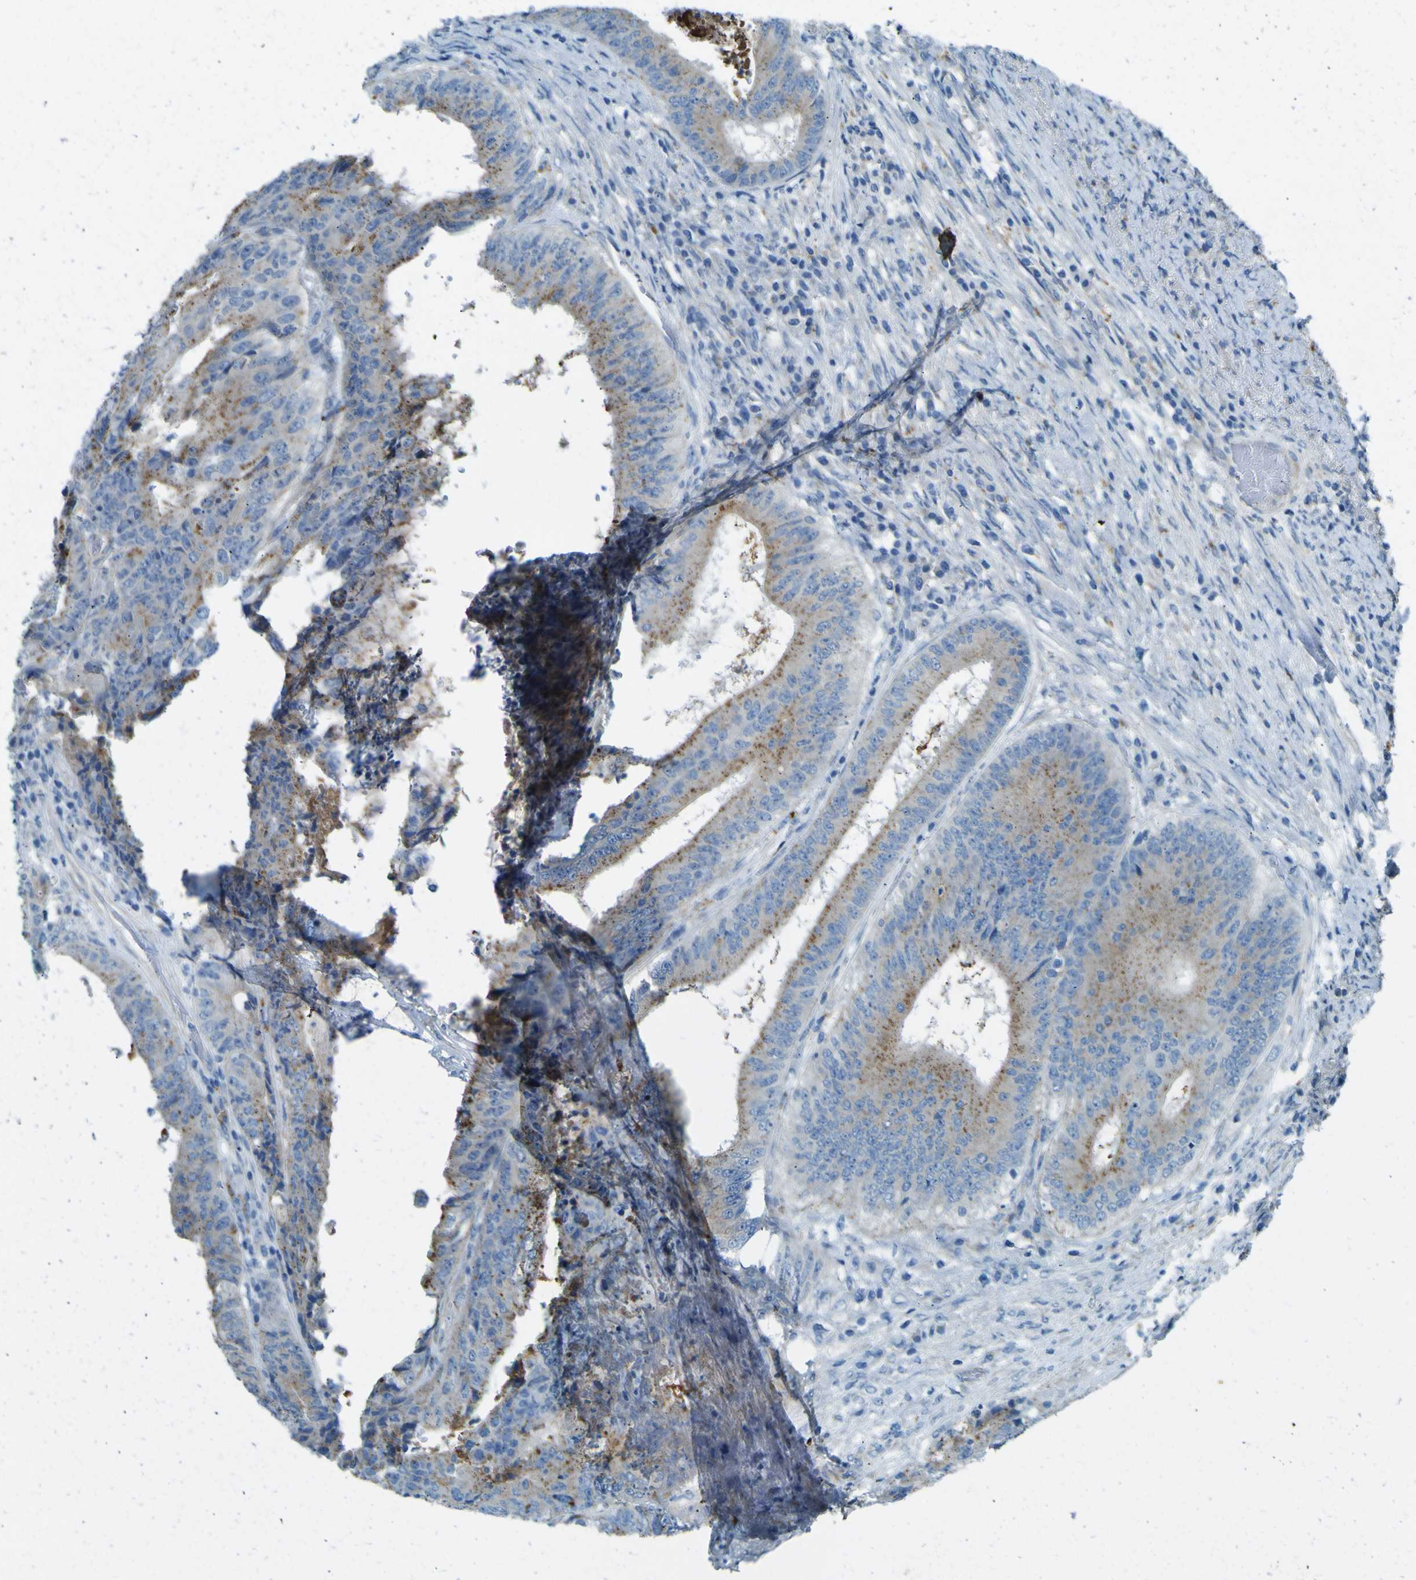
{"staining": {"intensity": "weak", "quantity": "25%-75%", "location": "cytoplasmic/membranous"}, "tissue": "colorectal cancer", "cell_type": "Tumor cells", "image_type": "cancer", "snomed": [{"axis": "morphology", "description": "Adenocarcinoma, NOS"}, {"axis": "topography", "description": "Rectum"}], "caption": "Immunohistochemical staining of colorectal cancer displays weak cytoplasmic/membranous protein positivity in approximately 25%-75% of tumor cells.", "gene": "PDE9A", "patient": {"sex": "male", "age": 72}}